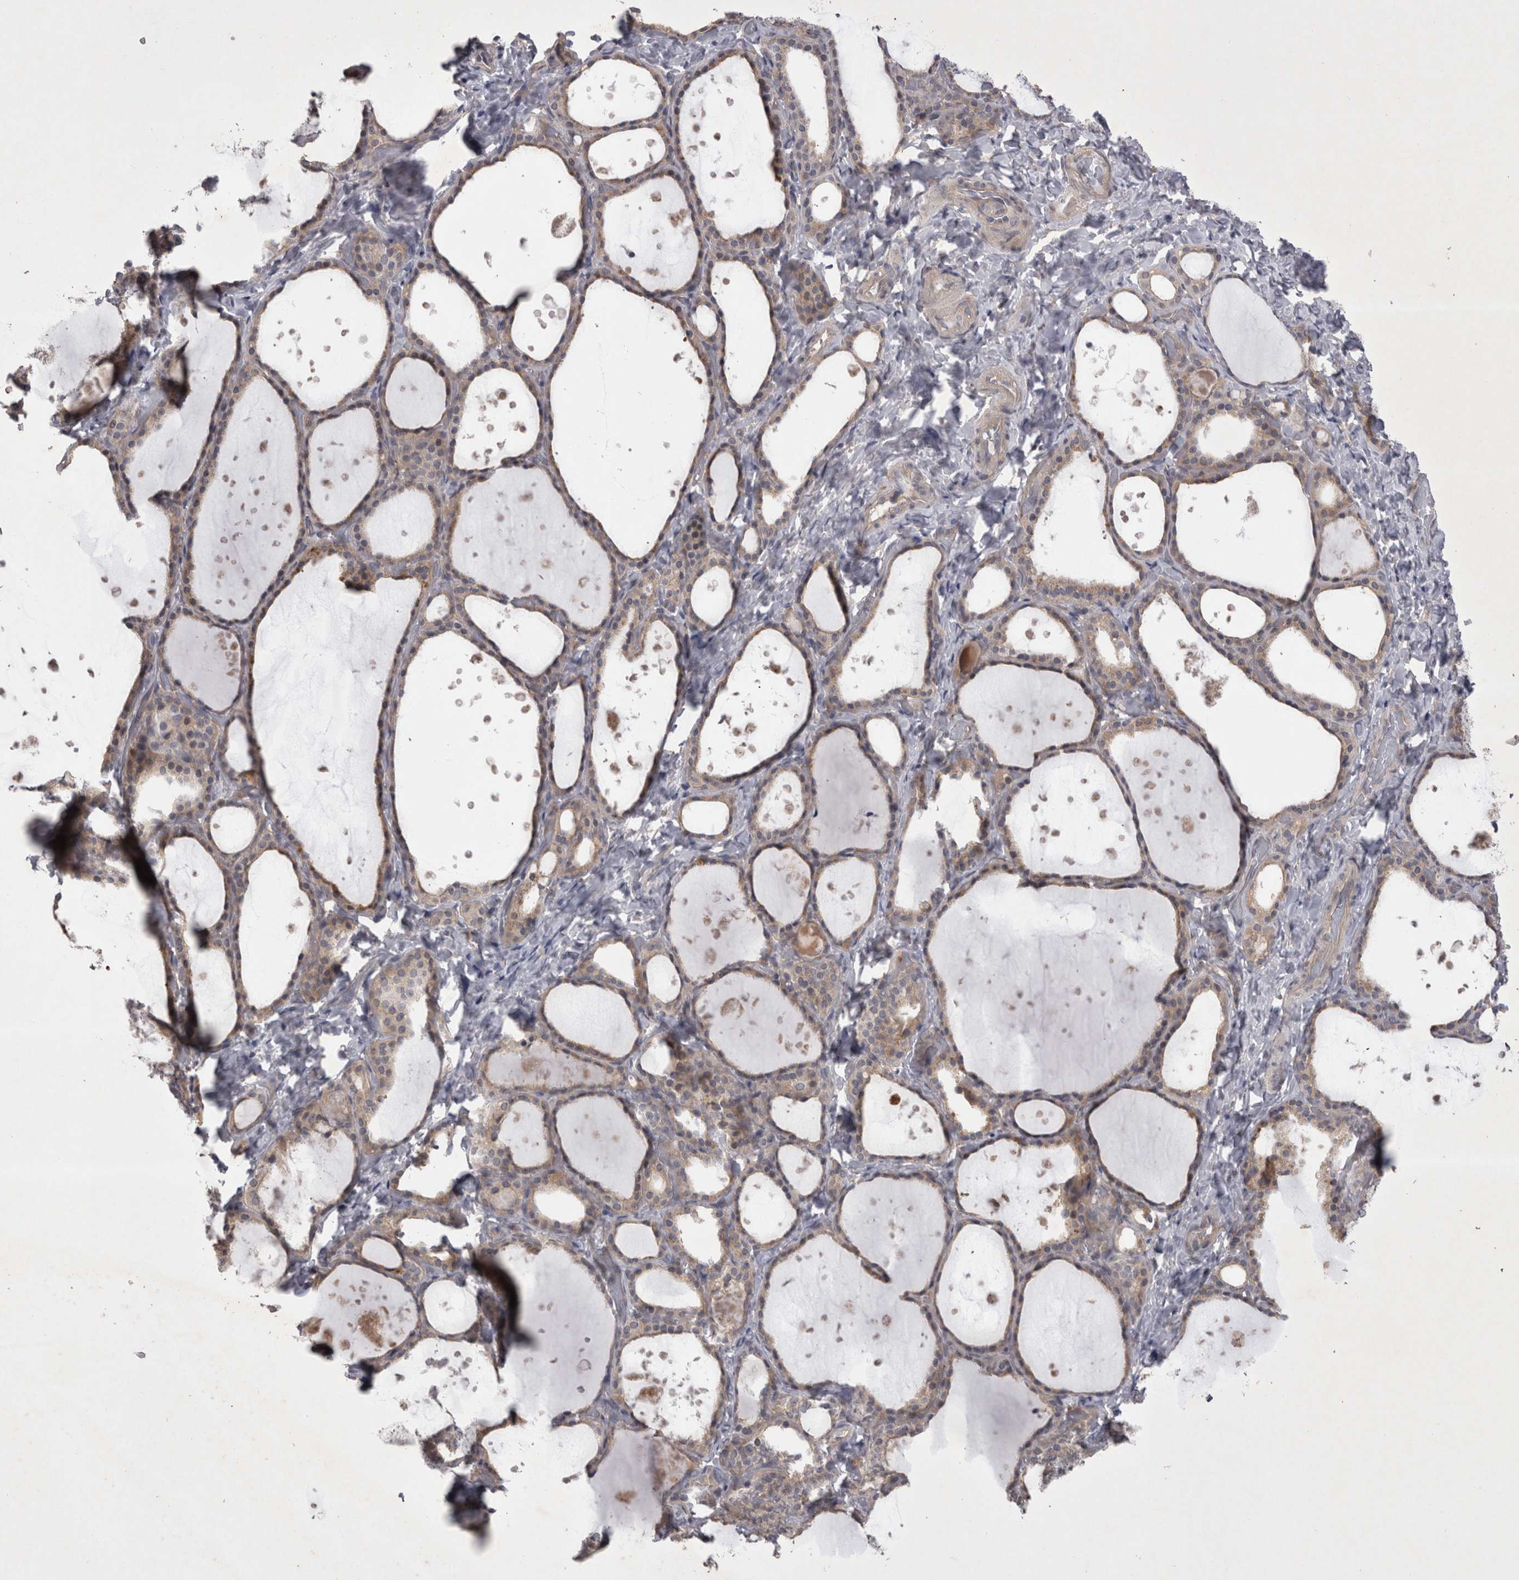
{"staining": {"intensity": "weak", "quantity": ">75%", "location": "cytoplasmic/membranous"}, "tissue": "thyroid gland", "cell_type": "Glandular cells", "image_type": "normal", "snomed": [{"axis": "morphology", "description": "Normal tissue, NOS"}, {"axis": "topography", "description": "Thyroid gland"}], "caption": "The micrograph displays a brown stain indicating the presence of a protein in the cytoplasmic/membranous of glandular cells in thyroid gland. (DAB IHC with brightfield microscopy, high magnification).", "gene": "CTBS", "patient": {"sex": "female", "age": 44}}